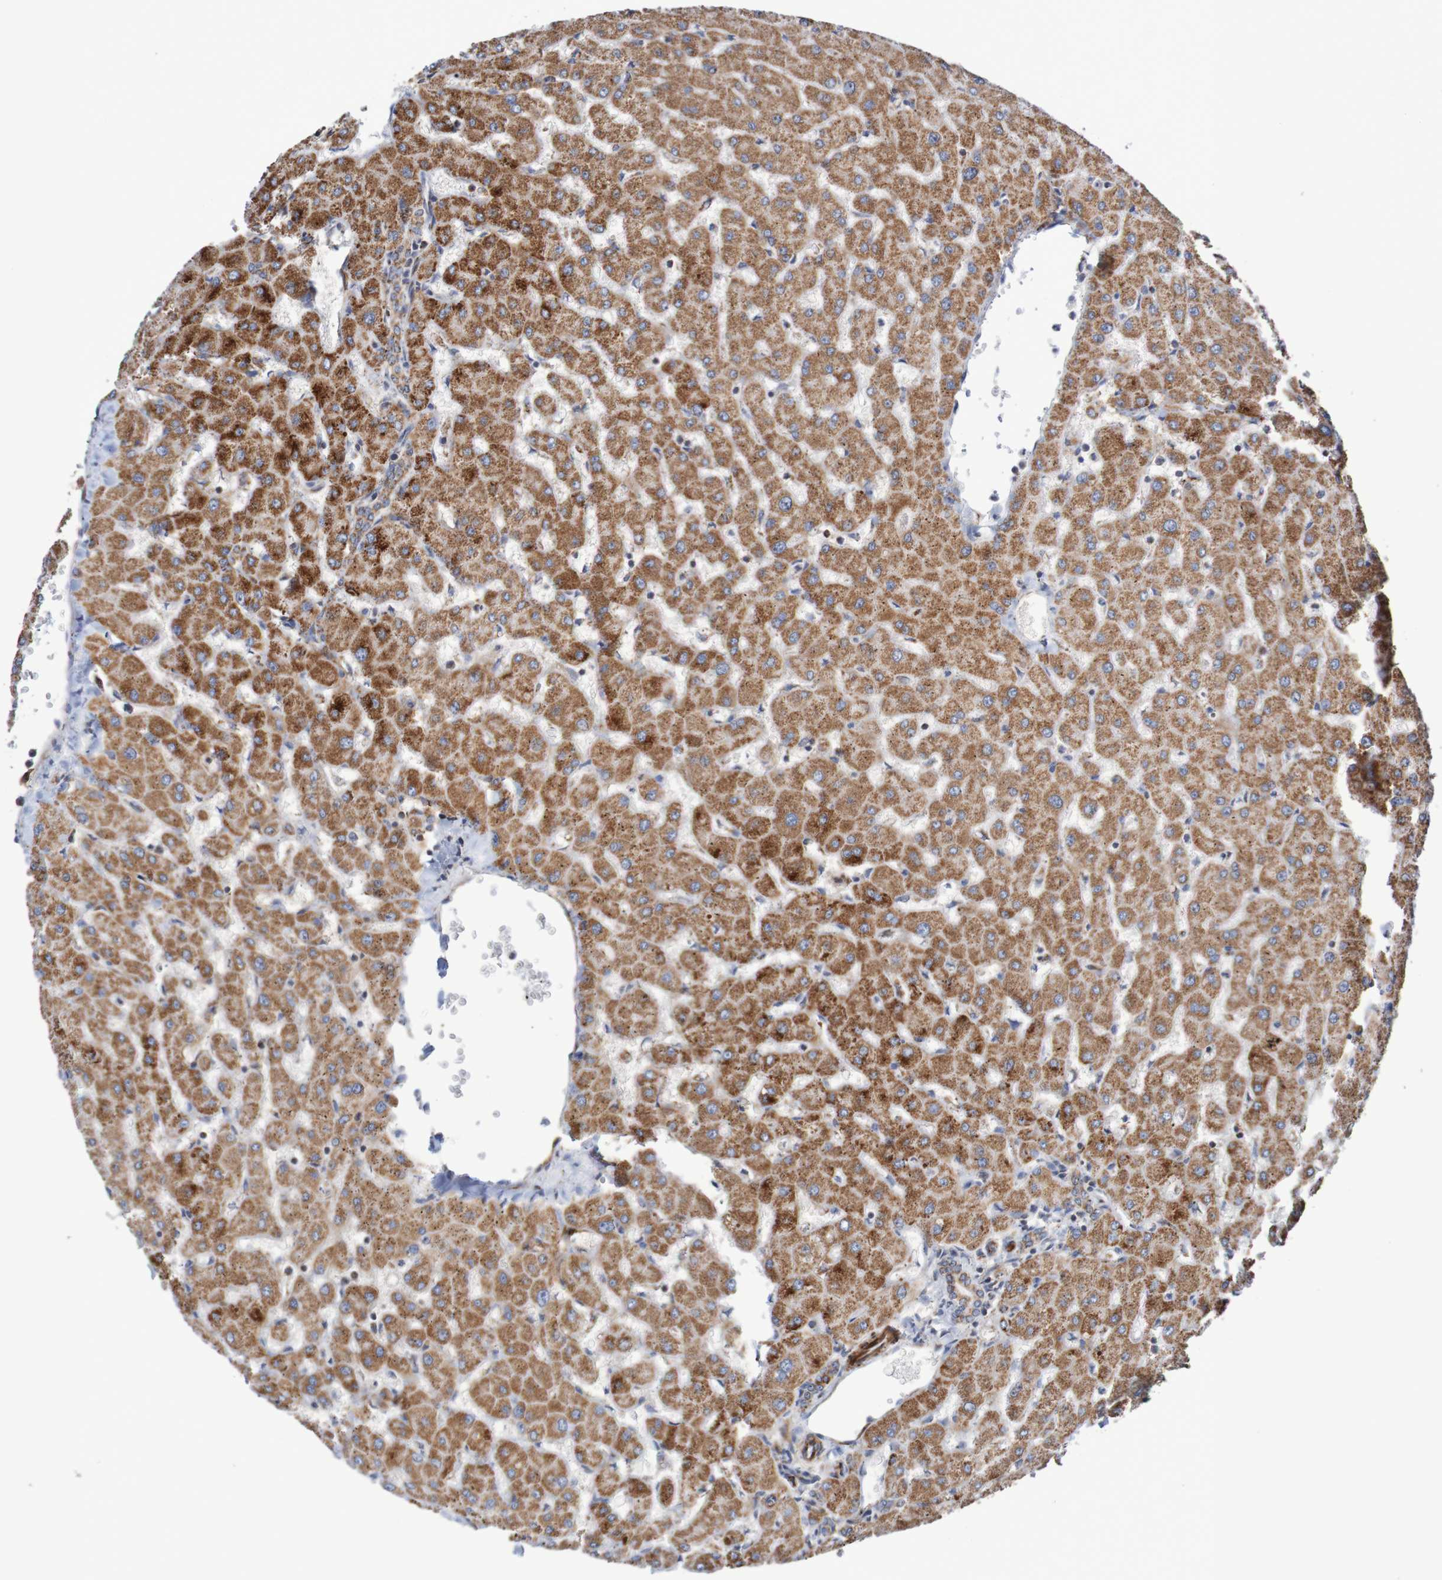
{"staining": {"intensity": "moderate", "quantity": ">75%", "location": "cytoplasmic/membranous"}, "tissue": "liver", "cell_type": "Cholangiocytes", "image_type": "normal", "snomed": [{"axis": "morphology", "description": "Normal tissue, NOS"}, {"axis": "topography", "description": "Liver"}], "caption": "Immunohistochemistry image of unremarkable human liver stained for a protein (brown), which shows medium levels of moderate cytoplasmic/membranous staining in approximately >75% of cholangiocytes.", "gene": "MMEL1", "patient": {"sex": "female", "age": 63}}